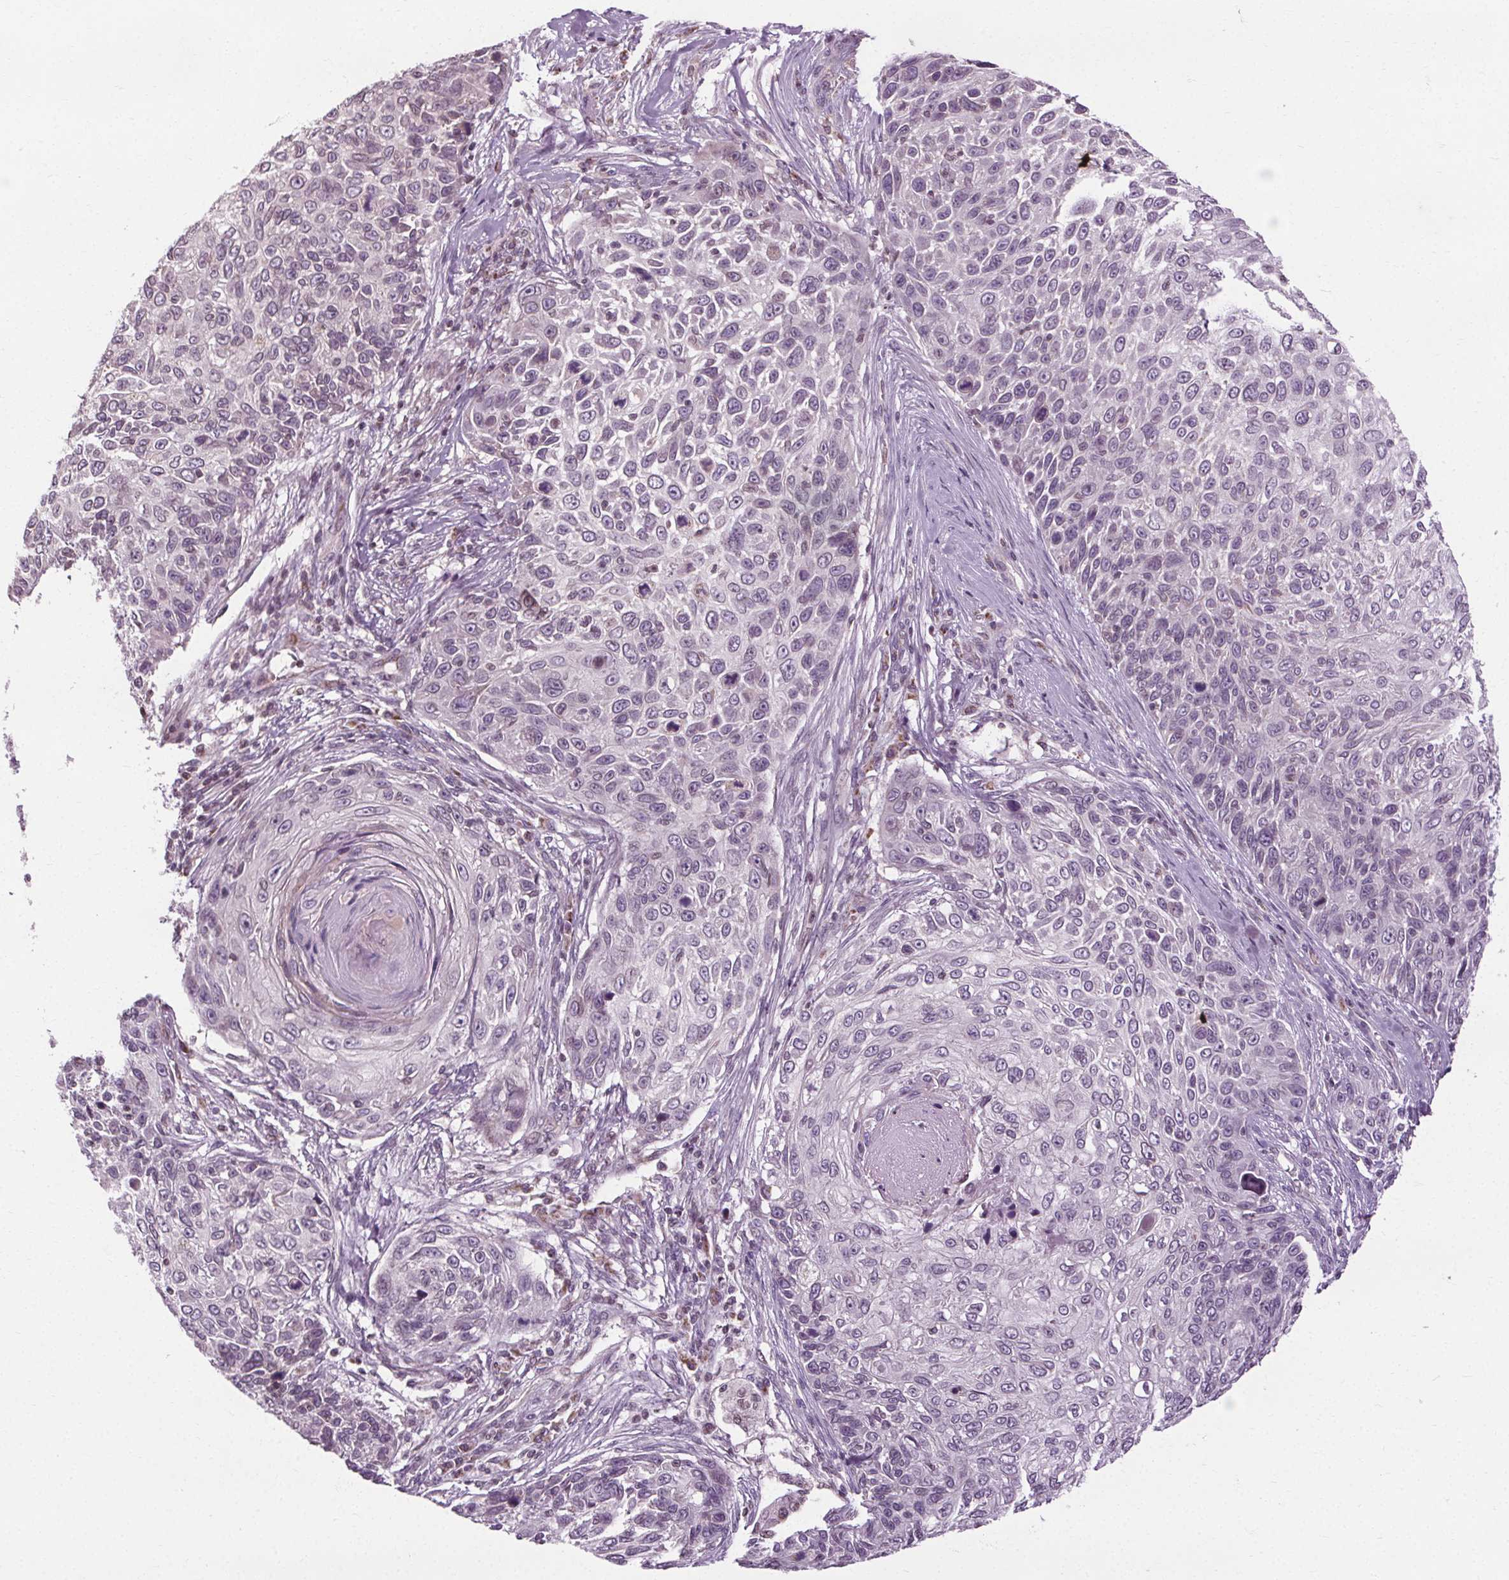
{"staining": {"intensity": "negative", "quantity": "none", "location": "none"}, "tissue": "skin cancer", "cell_type": "Tumor cells", "image_type": "cancer", "snomed": [{"axis": "morphology", "description": "Squamous cell carcinoma, NOS"}, {"axis": "topography", "description": "Skin"}], "caption": "A histopathology image of squamous cell carcinoma (skin) stained for a protein demonstrates no brown staining in tumor cells. (Stains: DAB IHC with hematoxylin counter stain, Microscopy: brightfield microscopy at high magnification).", "gene": "LFNG", "patient": {"sex": "male", "age": 92}}